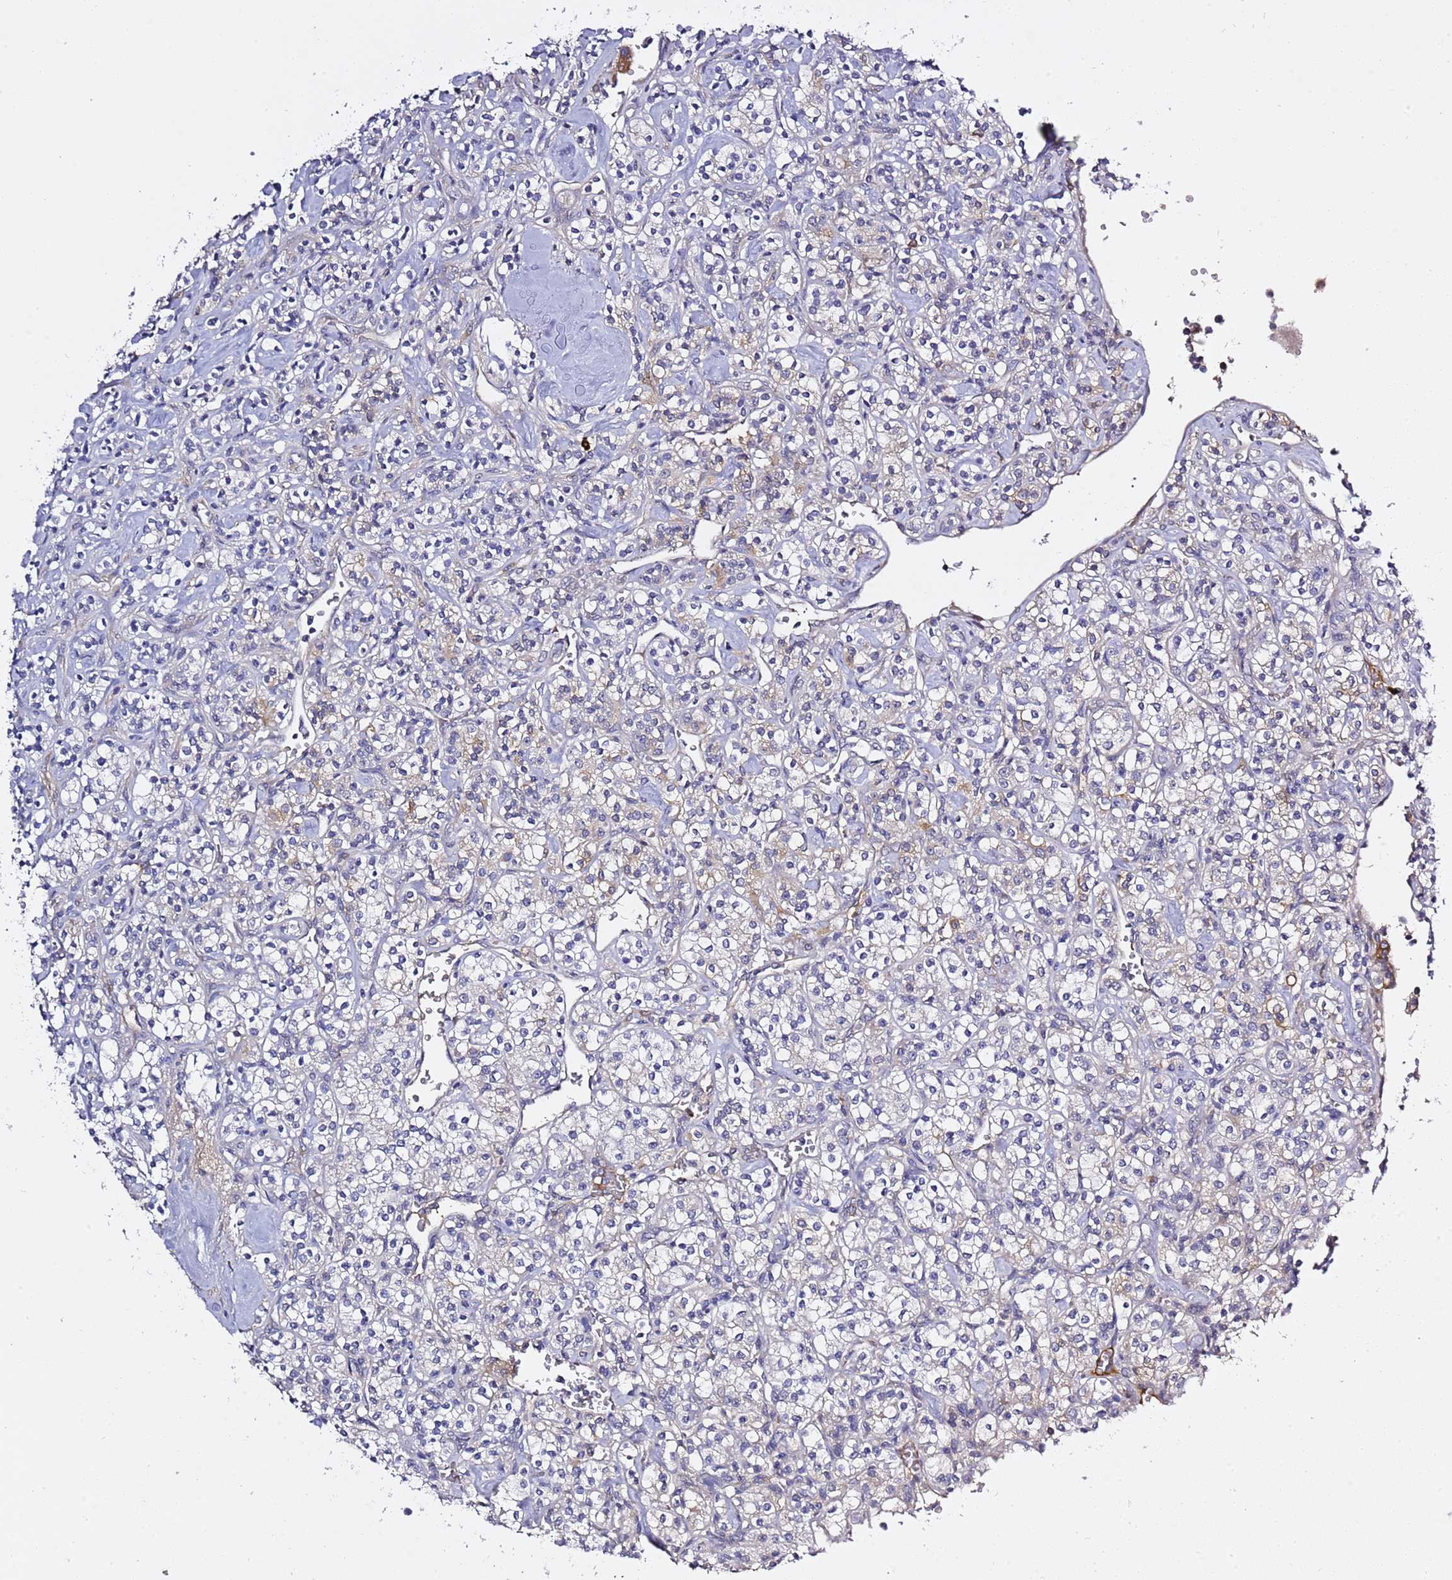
{"staining": {"intensity": "negative", "quantity": "none", "location": "none"}, "tissue": "renal cancer", "cell_type": "Tumor cells", "image_type": "cancer", "snomed": [{"axis": "morphology", "description": "Adenocarcinoma, NOS"}, {"axis": "topography", "description": "Kidney"}], "caption": "High magnification brightfield microscopy of renal cancer (adenocarcinoma) stained with DAB (brown) and counterstained with hematoxylin (blue): tumor cells show no significant positivity. (Stains: DAB IHC with hematoxylin counter stain, Microscopy: brightfield microscopy at high magnification).", "gene": "RFK", "patient": {"sex": "male", "age": 77}}